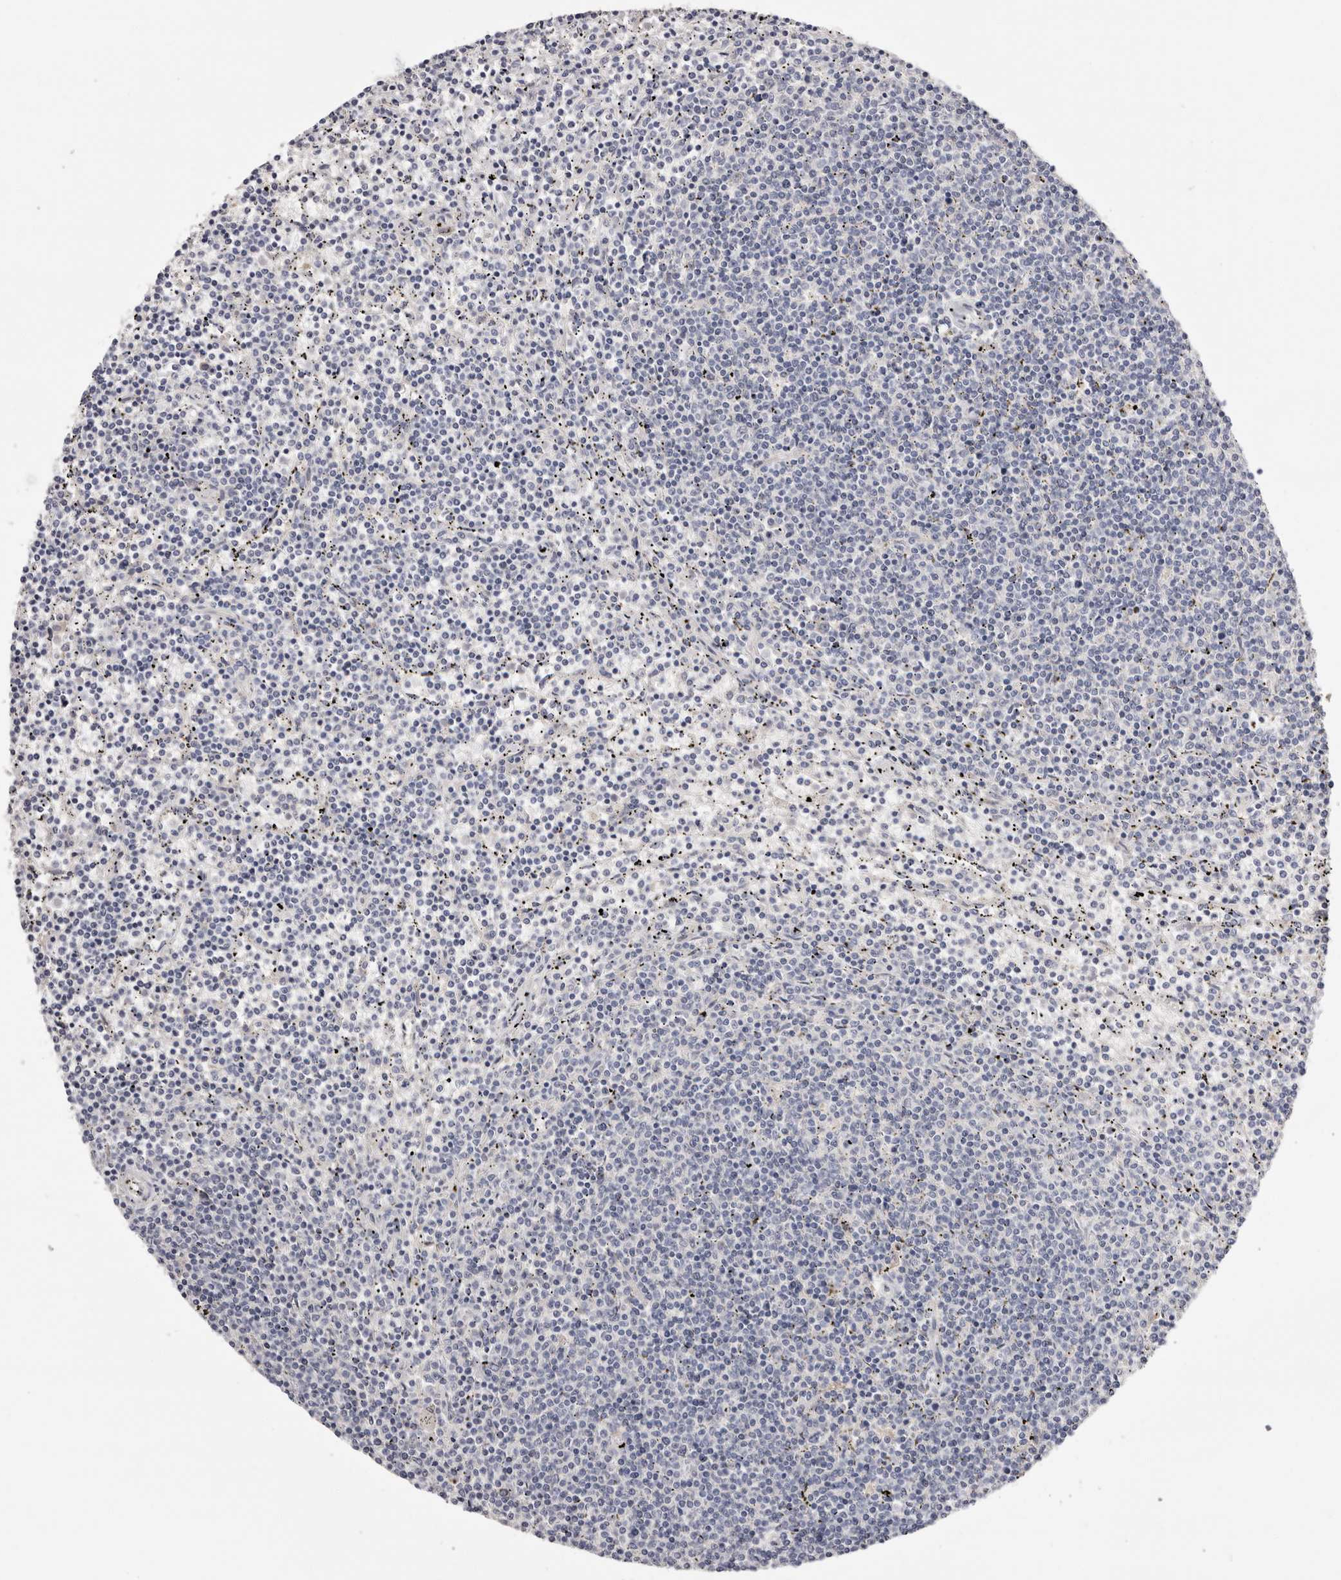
{"staining": {"intensity": "negative", "quantity": "none", "location": "none"}, "tissue": "lymphoma", "cell_type": "Tumor cells", "image_type": "cancer", "snomed": [{"axis": "morphology", "description": "Malignant lymphoma, non-Hodgkin's type, Low grade"}, {"axis": "topography", "description": "Spleen"}], "caption": "A photomicrograph of lymphoma stained for a protein demonstrates no brown staining in tumor cells.", "gene": "STK16", "patient": {"sex": "female", "age": 50}}